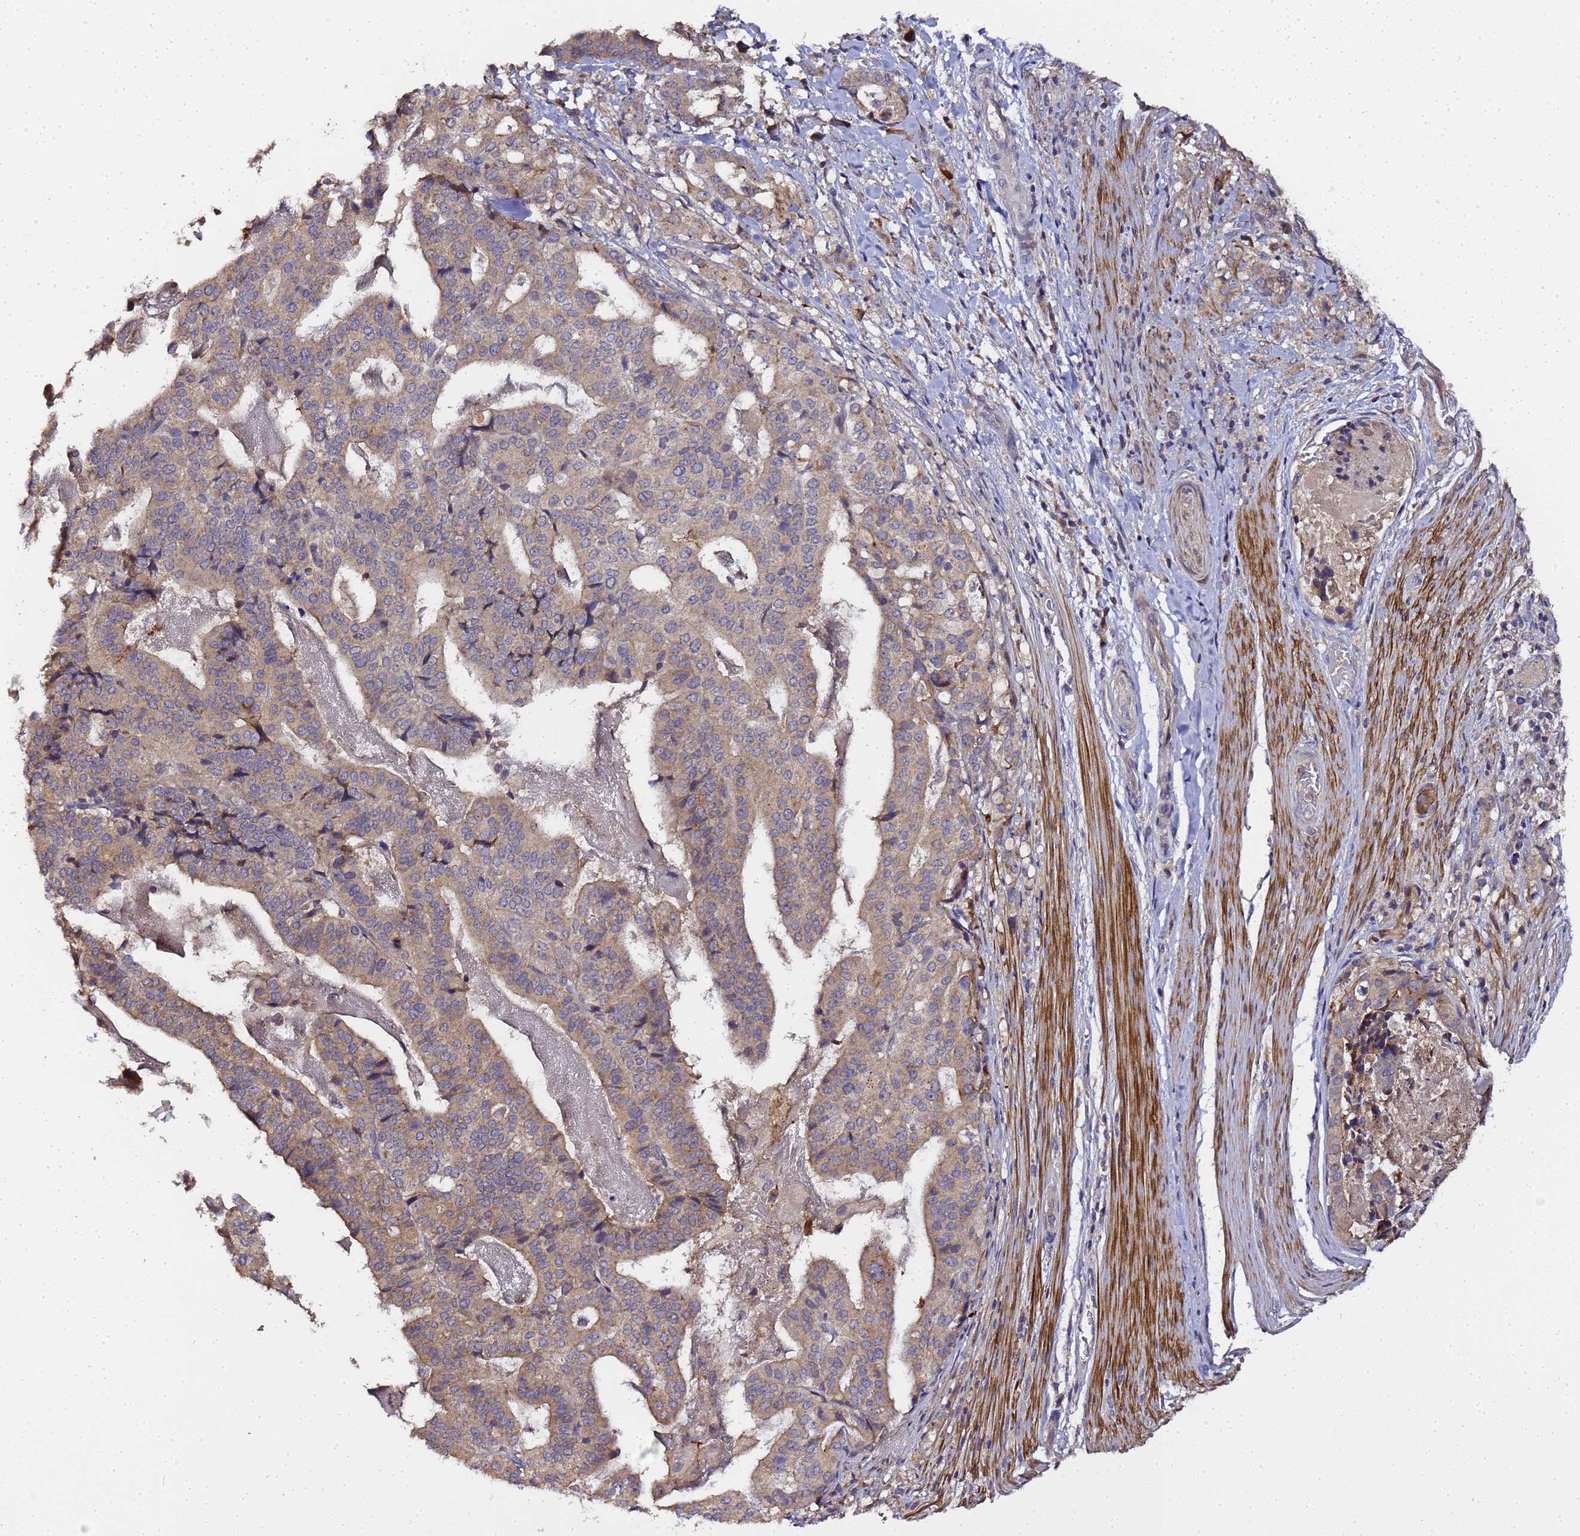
{"staining": {"intensity": "weak", "quantity": ">75%", "location": "cytoplasmic/membranous"}, "tissue": "stomach cancer", "cell_type": "Tumor cells", "image_type": "cancer", "snomed": [{"axis": "morphology", "description": "Adenocarcinoma, NOS"}, {"axis": "topography", "description": "Stomach"}], "caption": "The photomicrograph demonstrates a brown stain indicating the presence of a protein in the cytoplasmic/membranous of tumor cells in stomach adenocarcinoma.", "gene": "LGI4", "patient": {"sex": "male", "age": 48}}